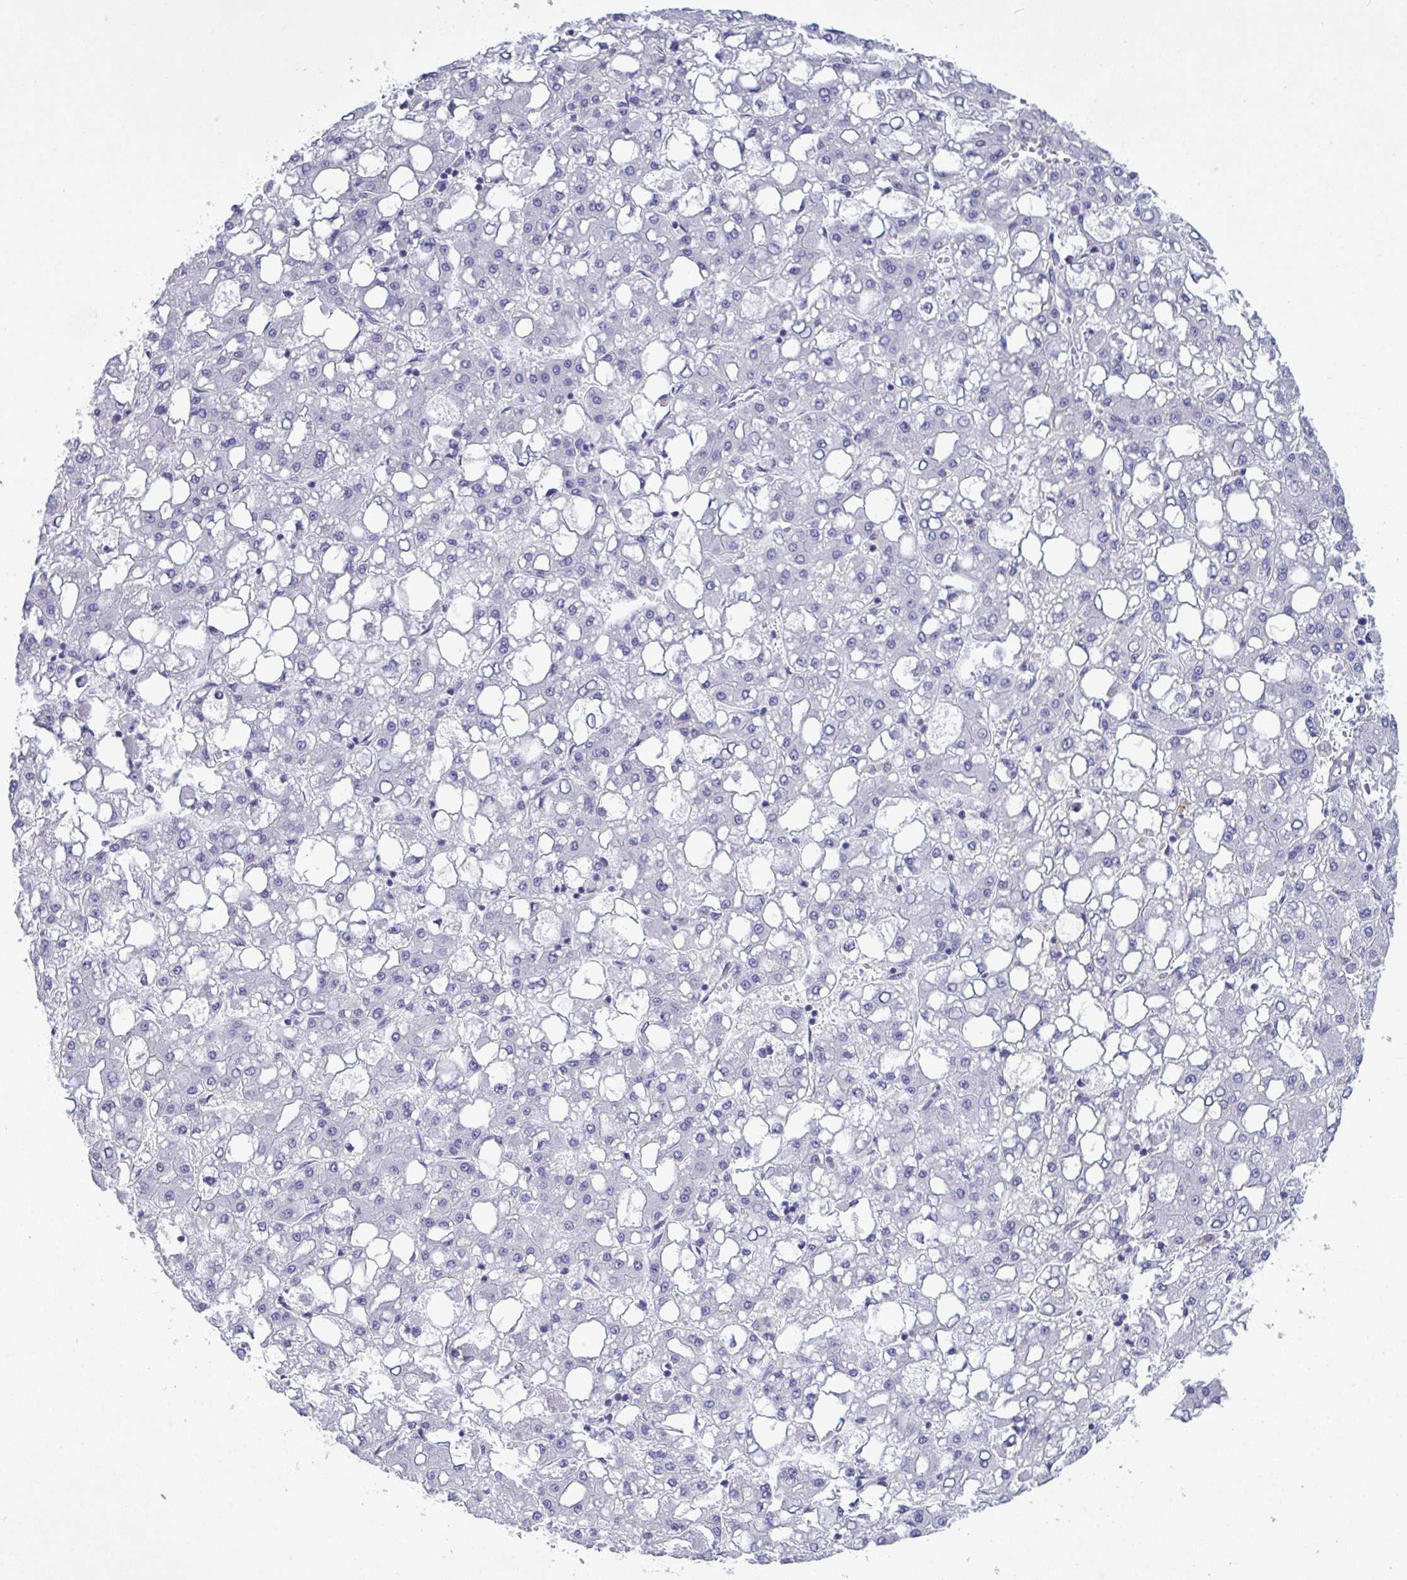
{"staining": {"intensity": "negative", "quantity": "none", "location": "none"}, "tissue": "liver cancer", "cell_type": "Tumor cells", "image_type": "cancer", "snomed": [{"axis": "morphology", "description": "Carcinoma, Hepatocellular, NOS"}, {"axis": "topography", "description": "Liver"}], "caption": "This histopathology image is of liver cancer stained with IHC to label a protein in brown with the nuclei are counter-stained blue. There is no expression in tumor cells.", "gene": "SERPINB13", "patient": {"sex": "male", "age": 65}}